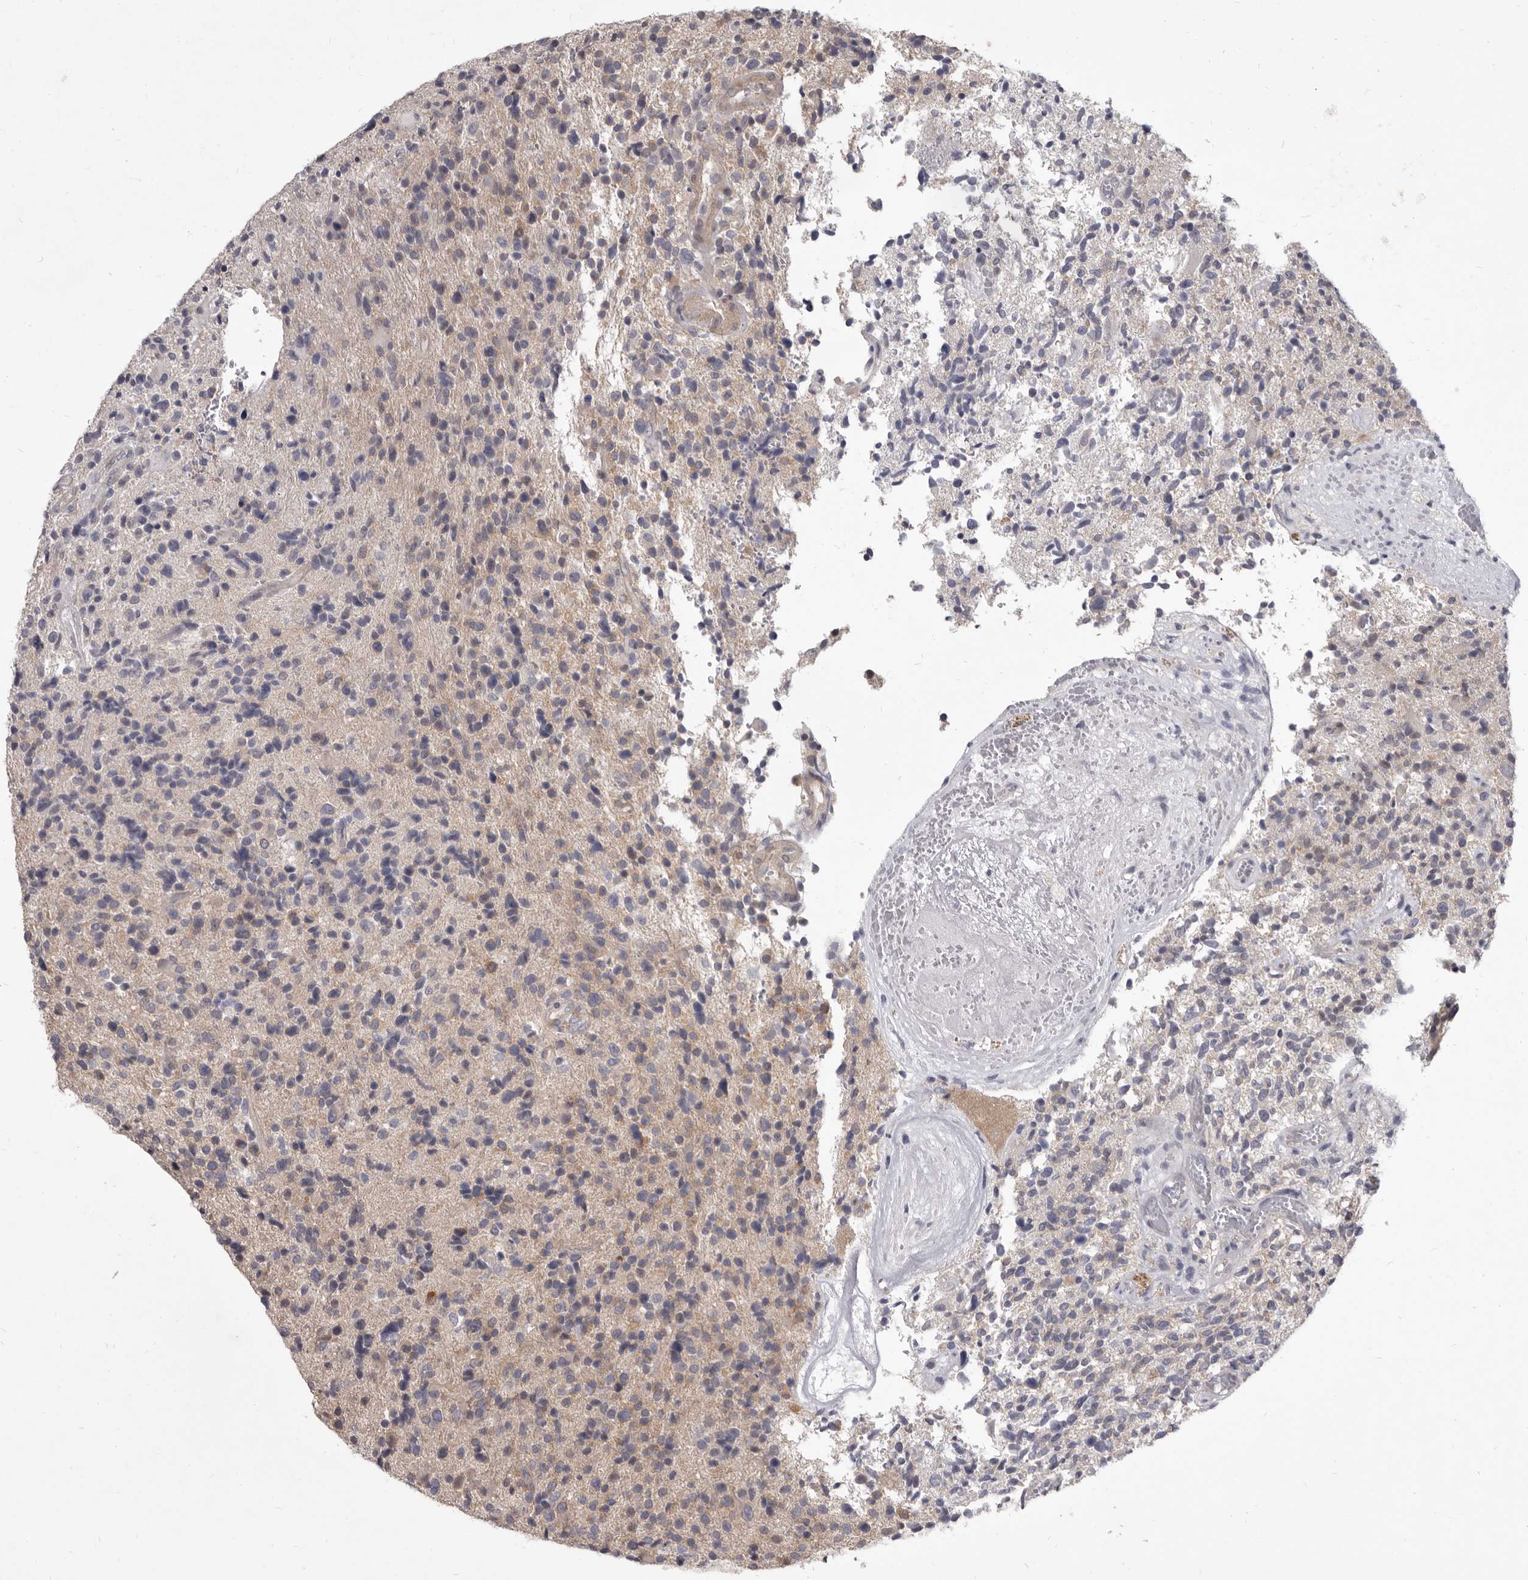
{"staining": {"intensity": "weak", "quantity": "25%-75%", "location": "cytoplasmic/membranous"}, "tissue": "glioma", "cell_type": "Tumor cells", "image_type": "cancer", "snomed": [{"axis": "morphology", "description": "Glioma, malignant, High grade"}, {"axis": "topography", "description": "Brain"}], "caption": "Malignant glioma (high-grade) stained with a brown dye reveals weak cytoplasmic/membranous positive staining in approximately 25%-75% of tumor cells.", "gene": "GSK3B", "patient": {"sex": "male", "age": 72}}